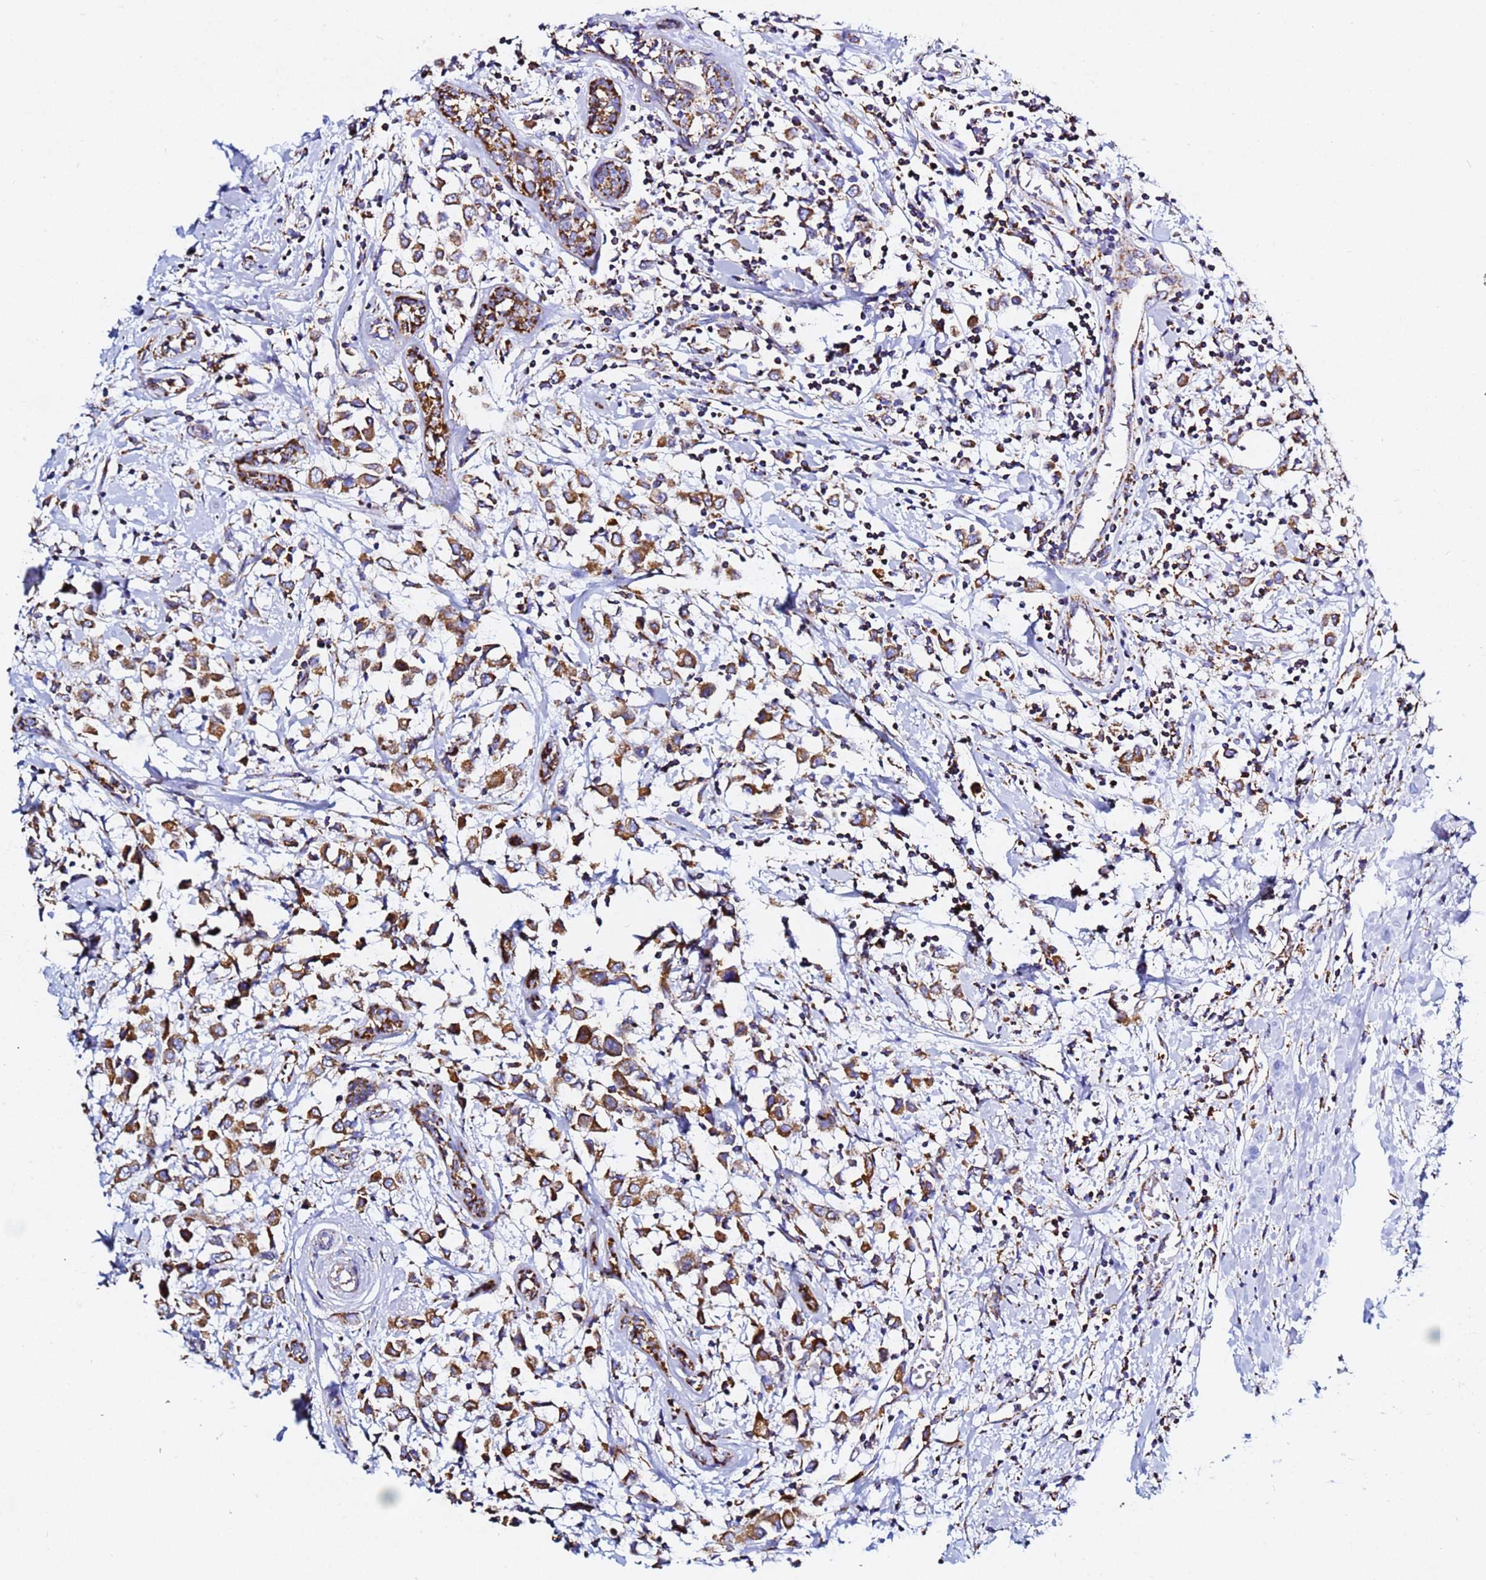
{"staining": {"intensity": "moderate", "quantity": ">75%", "location": "cytoplasmic/membranous"}, "tissue": "breast cancer", "cell_type": "Tumor cells", "image_type": "cancer", "snomed": [{"axis": "morphology", "description": "Duct carcinoma"}, {"axis": "topography", "description": "Breast"}], "caption": "Approximately >75% of tumor cells in human invasive ductal carcinoma (breast) reveal moderate cytoplasmic/membranous protein staining as visualized by brown immunohistochemical staining.", "gene": "PHB2", "patient": {"sex": "female", "age": 61}}